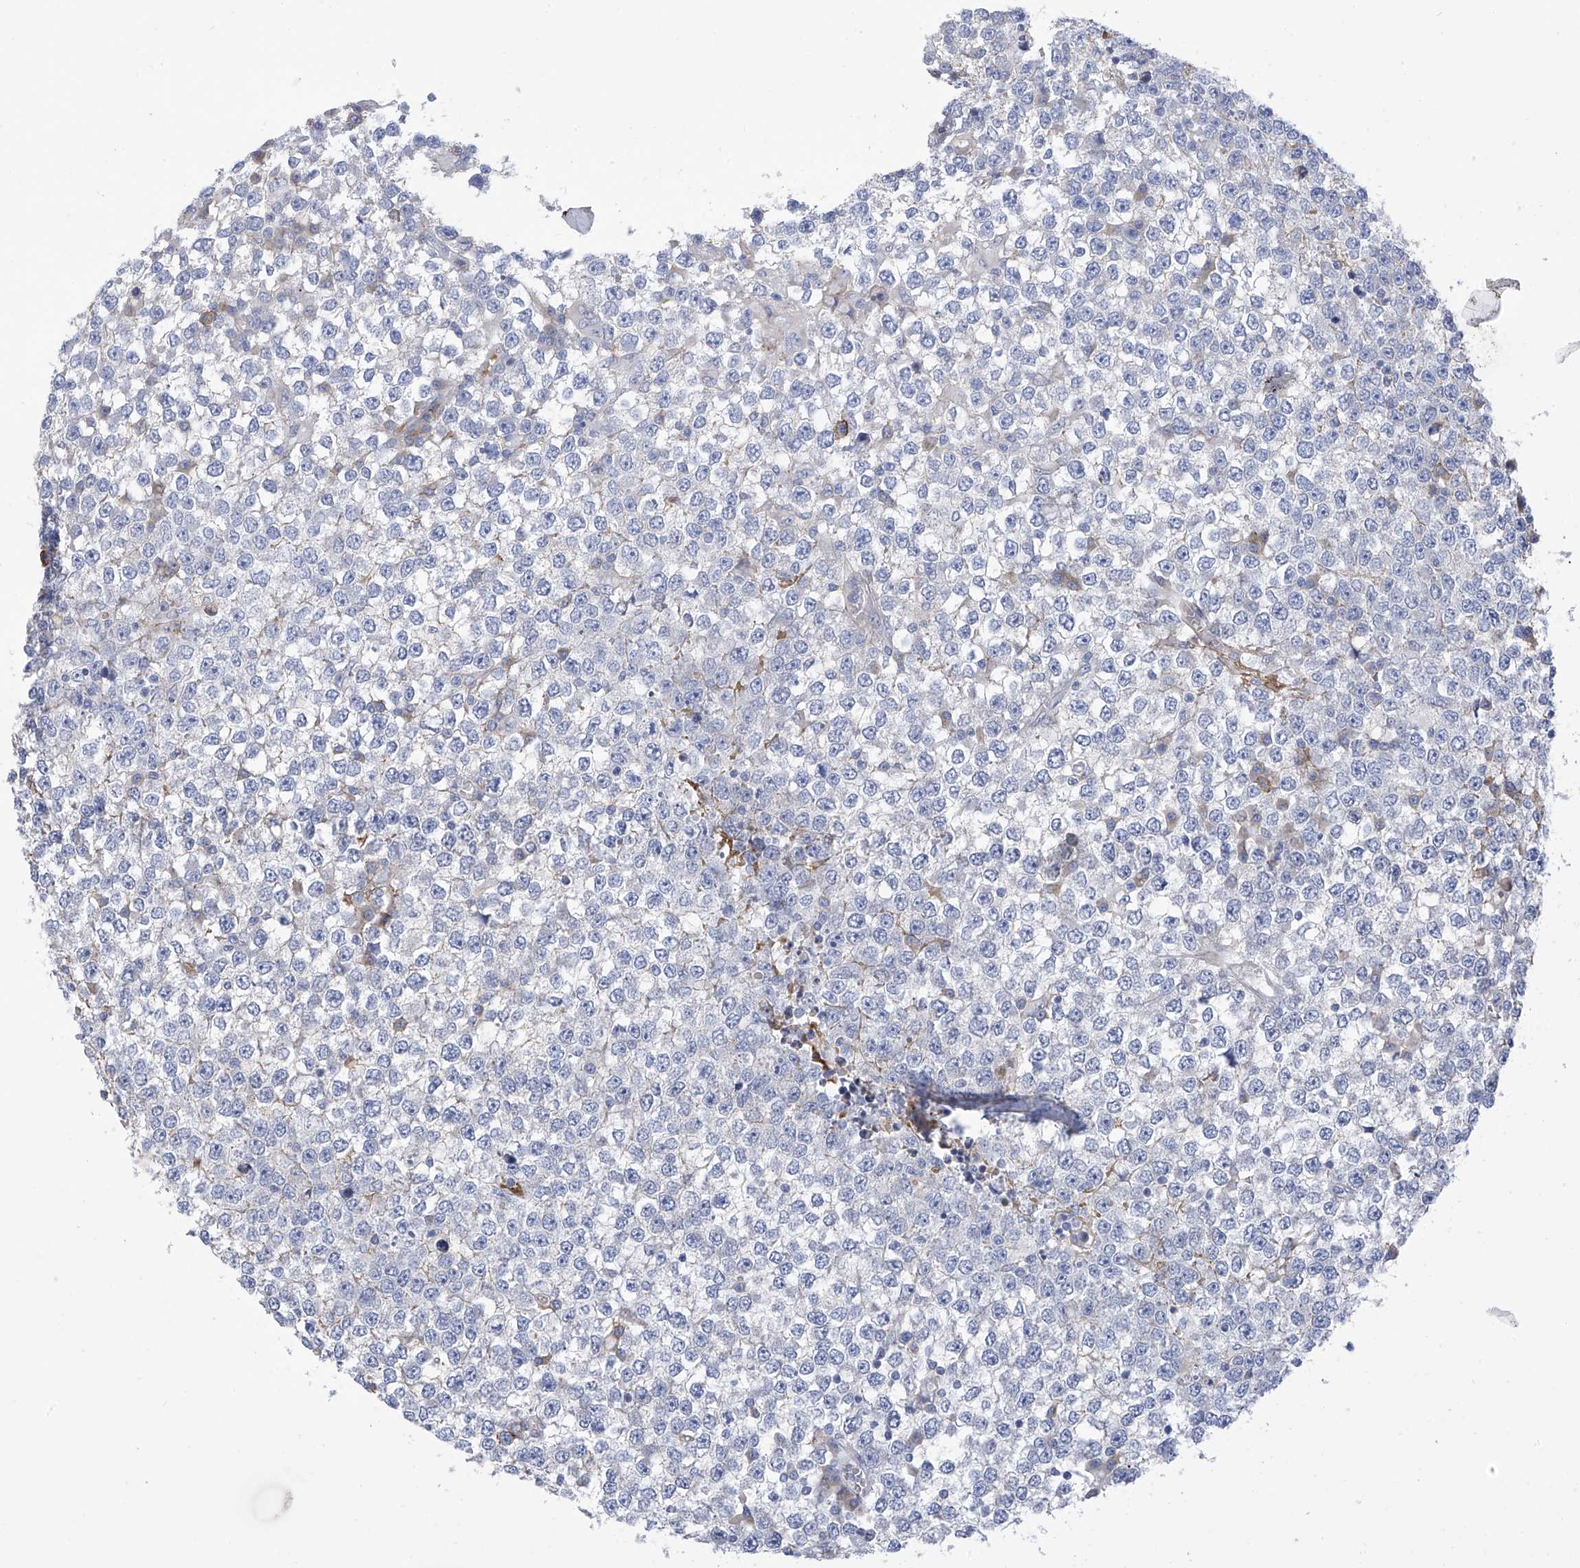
{"staining": {"intensity": "negative", "quantity": "none", "location": "none"}, "tissue": "testis cancer", "cell_type": "Tumor cells", "image_type": "cancer", "snomed": [{"axis": "morphology", "description": "Seminoma, NOS"}, {"axis": "topography", "description": "Testis"}], "caption": "High magnification brightfield microscopy of seminoma (testis) stained with DAB (brown) and counterstained with hematoxylin (blue): tumor cells show no significant positivity.", "gene": "SLCO4A1", "patient": {"sex": "male", "age": 65}}